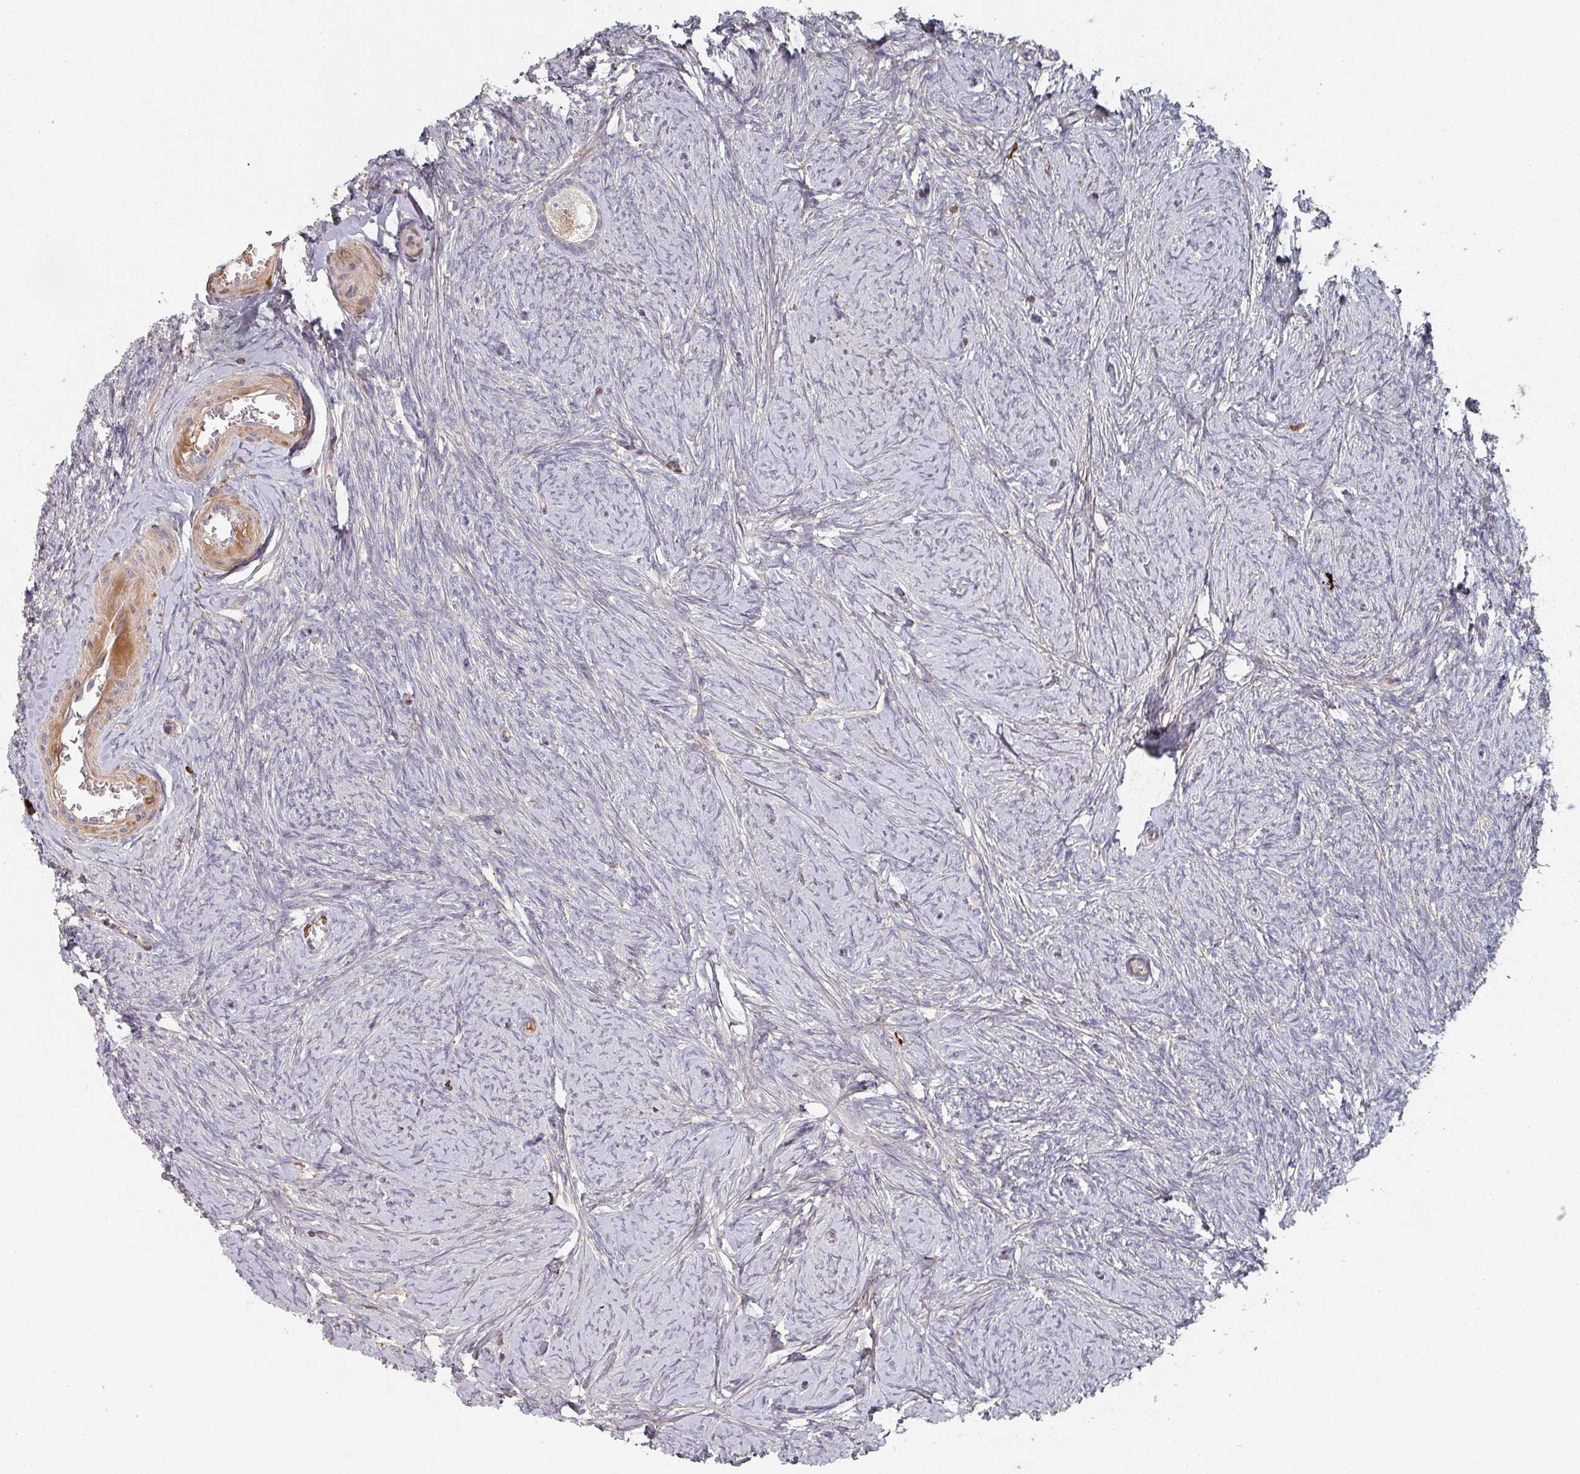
{"staining": {"intensity": "negative", "quantity": "none", "location": "none"}, "tissue": "ovary", "cell_type": "Follicle cells", "image_type": "normal", "snomed": [{"axis": "morphology", "description": "Normal tissue, NOS"}, {"axis": "topography", "description": "Ovary"}], "caption": "A high-resolution photomicrograph shows immunohistochemistry staining of unremarkable ovary, which demonstrates no significant positivity in follicle cells.", "gene": "ENSG00000249773", "patient": {"sex": "female", "age": 44}}